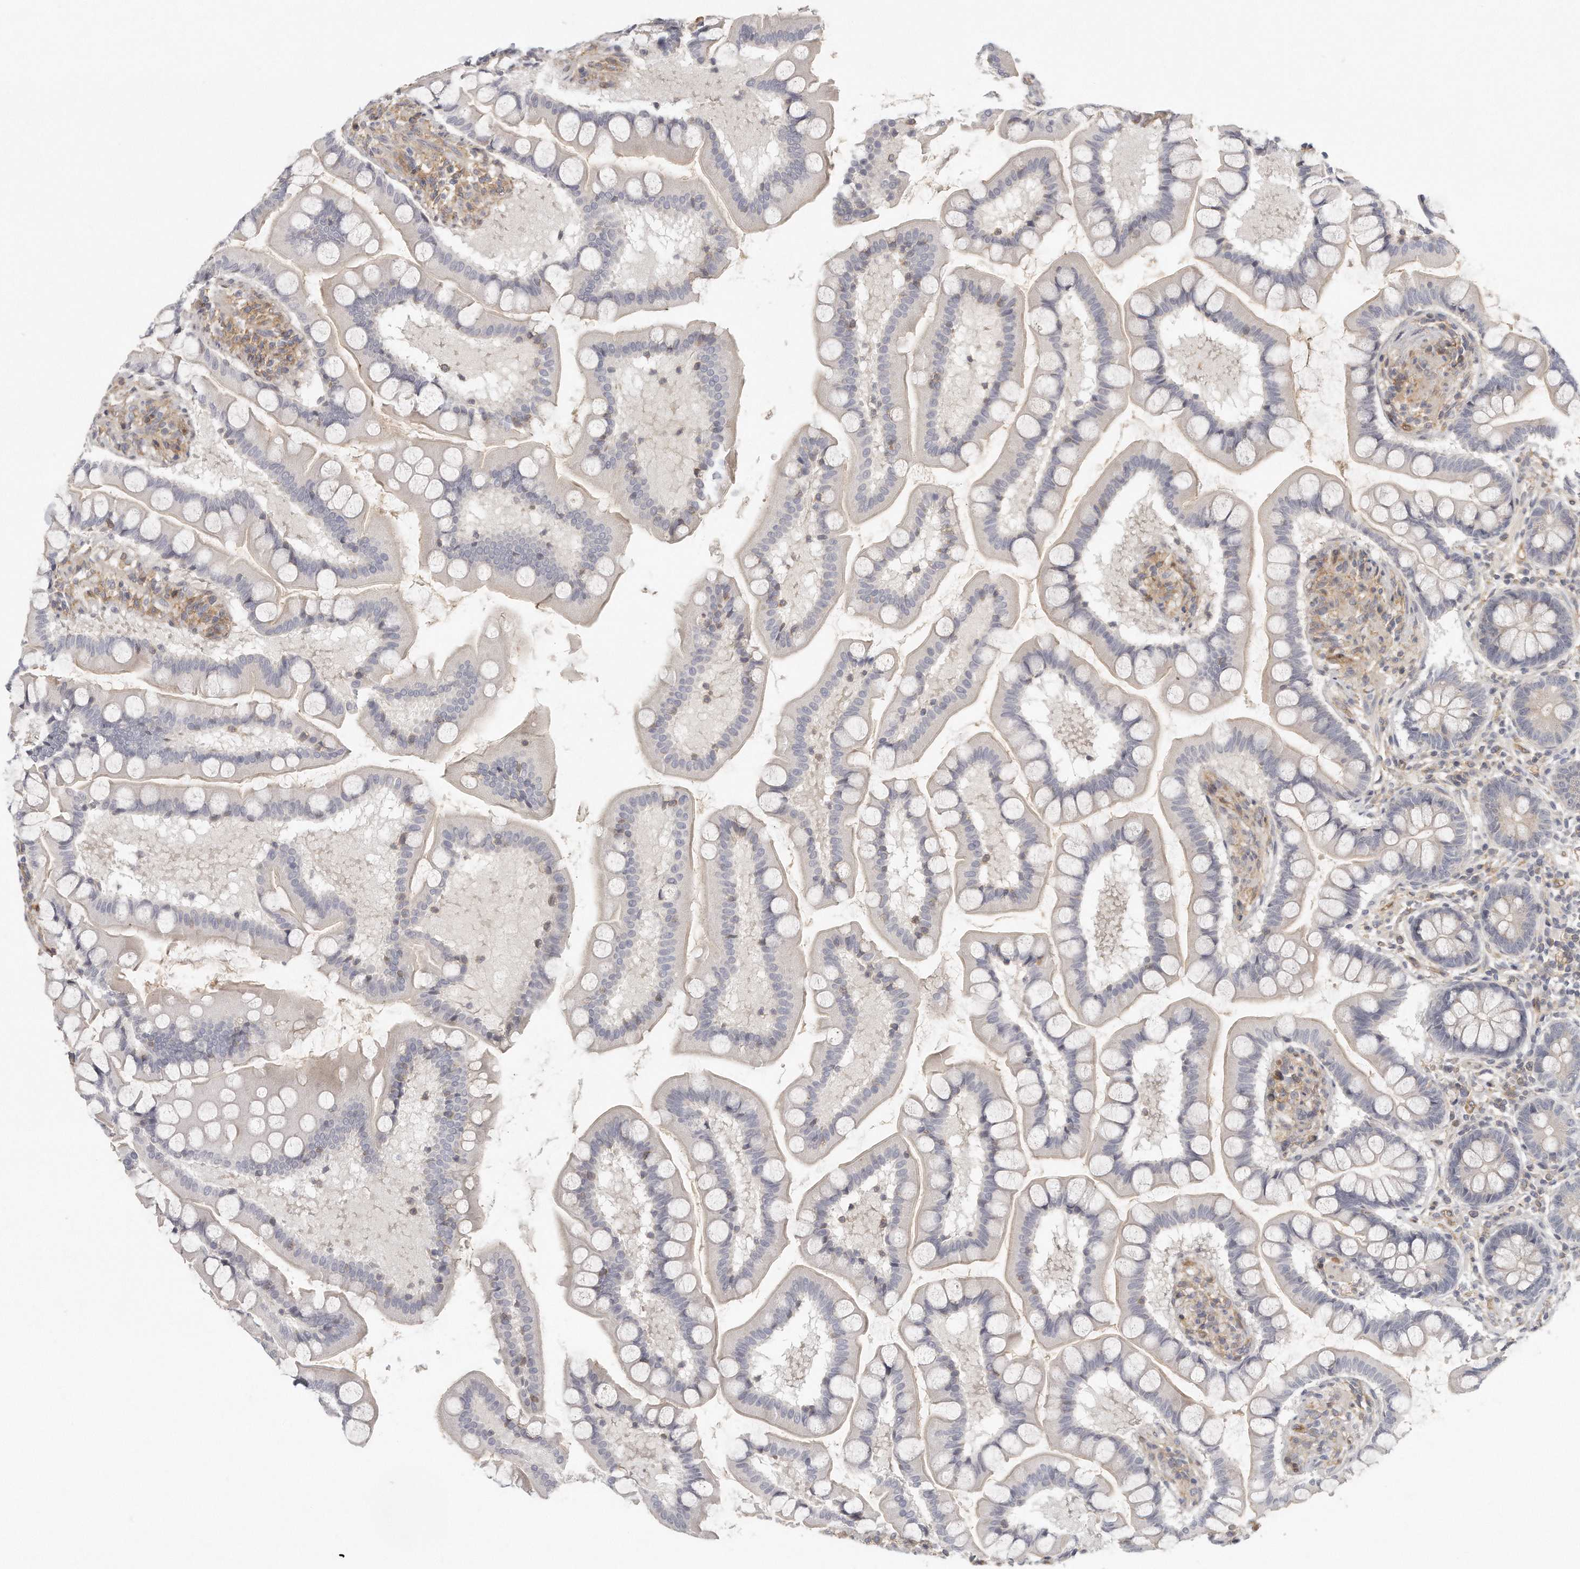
{"staining": {"intensity": "negative", "quantity": "none", "location": "none"}, "tissue": "small intestine", "cell_type": "Glandular cells", "image_type": "normal", "snomed": [{"axis": "morphology", "description": "Normal tissue, NOS"}, {"axis": "topography", "description": "Small intestine"}], "caption": "Immunohistochemistry histopathology image of unremarkable small intestine stained for a protein (brown), which shows no expression in glandular cells.", "gene": "MTERF4", "patient": {"sex": "male", "age": 41}}